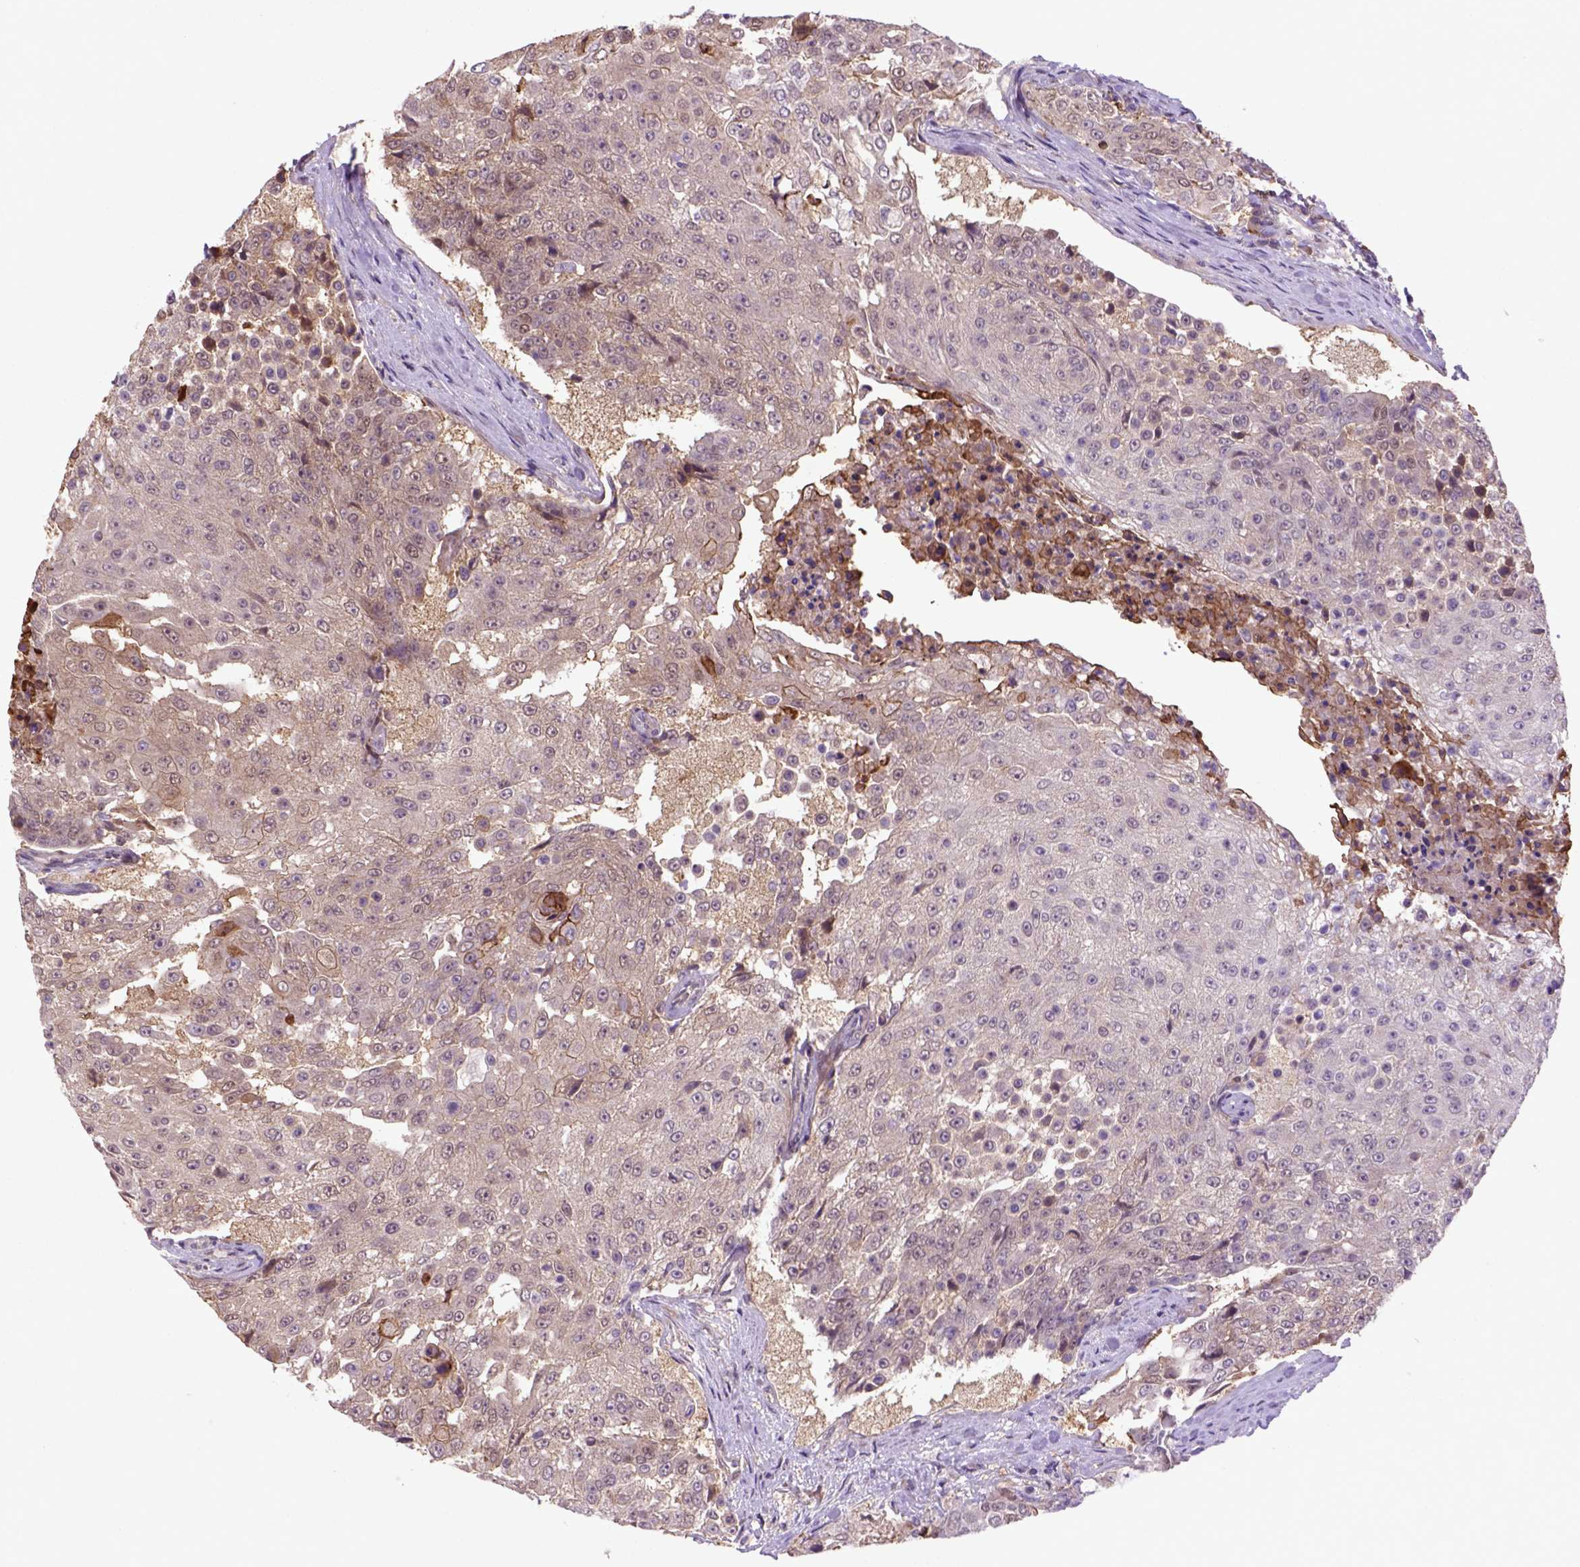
{"staining": {"intensity": "weak", "quantity": "25%-75%", "location": "cytoplasmic/membranous"}, "tissue": "urothelial cancer", "cell_type": "Tumor cells", "image_type": "cancer", "snomed": [{"axis": "morphology", "description": "Urothelial carcinoma, High grade"}, {"axis": "topography", "description": "Urinary bladder"}], "caption": "An image showing weak cytoplasmic/membranous expression in about 25%-75% of tumor cells in urothelial carcinoma (high-grade), as visualized by brown immunohistochemical staining.", "gene": "HSPBP1", "patient": {"sex": "female", "age": 63}}